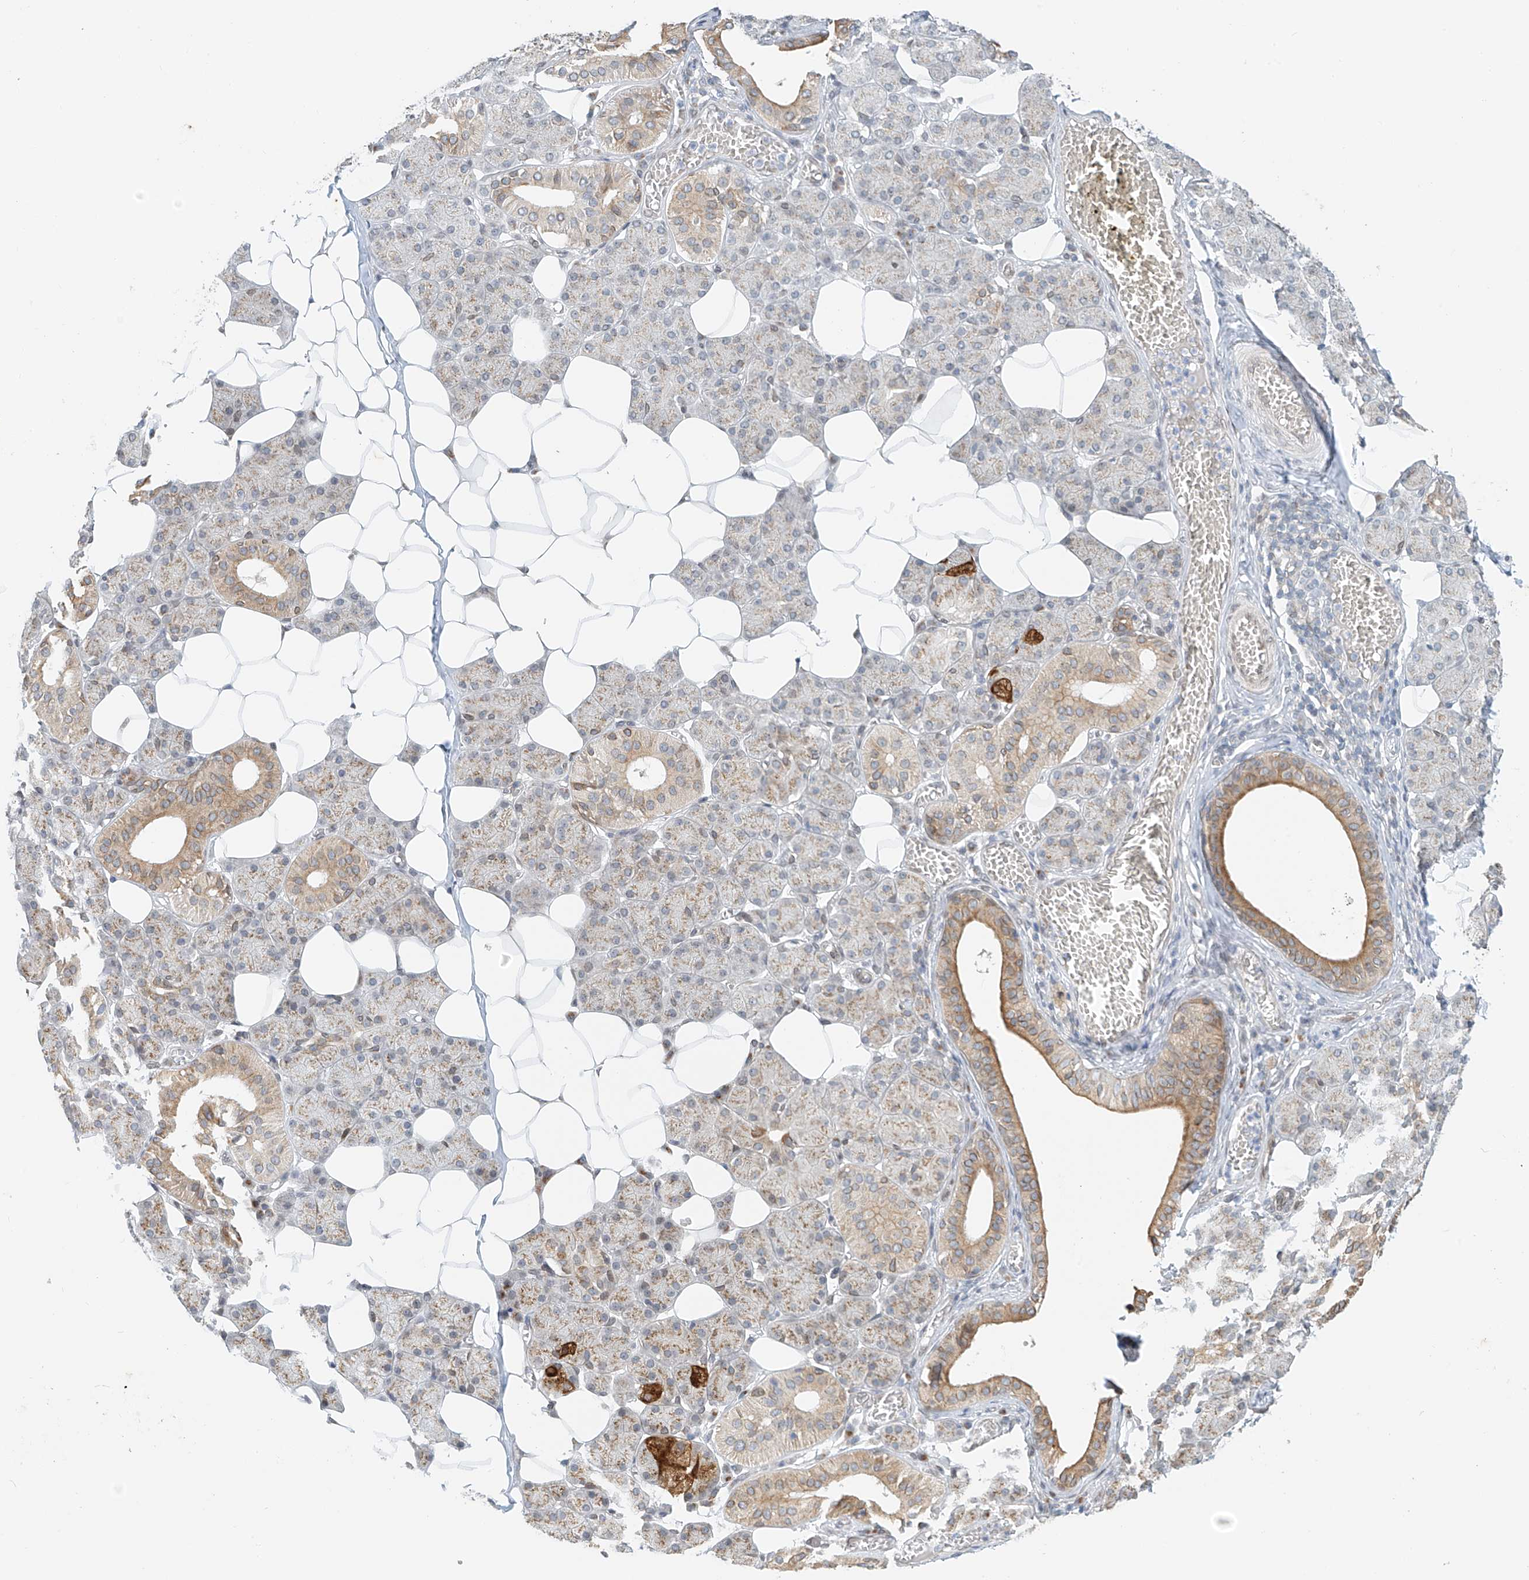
{"staining": {"intensity": "moderate", "quantity": "25%-75%", "location": "cytoplasmic/membranous"}, "tissue": "salivary gland", "cell_type": "Glandular cells", "image_type": "normal", "snomed": [{"axis": "morphology", "description": "Normal tissue, NOS"}, {"axis": "topography", "description": "Salivary gland"}], "caption": "The immunohistochemical stain shows moderate cytoplasmic/membranous positivity in glandular cells of benign salivary gland. (DAB (3,3'-diaminobenzidine) = brown stain, brightfield microscopy at high magnification).", "gene": "STARD9", "patient": {"sex": "female", "age": 33}}